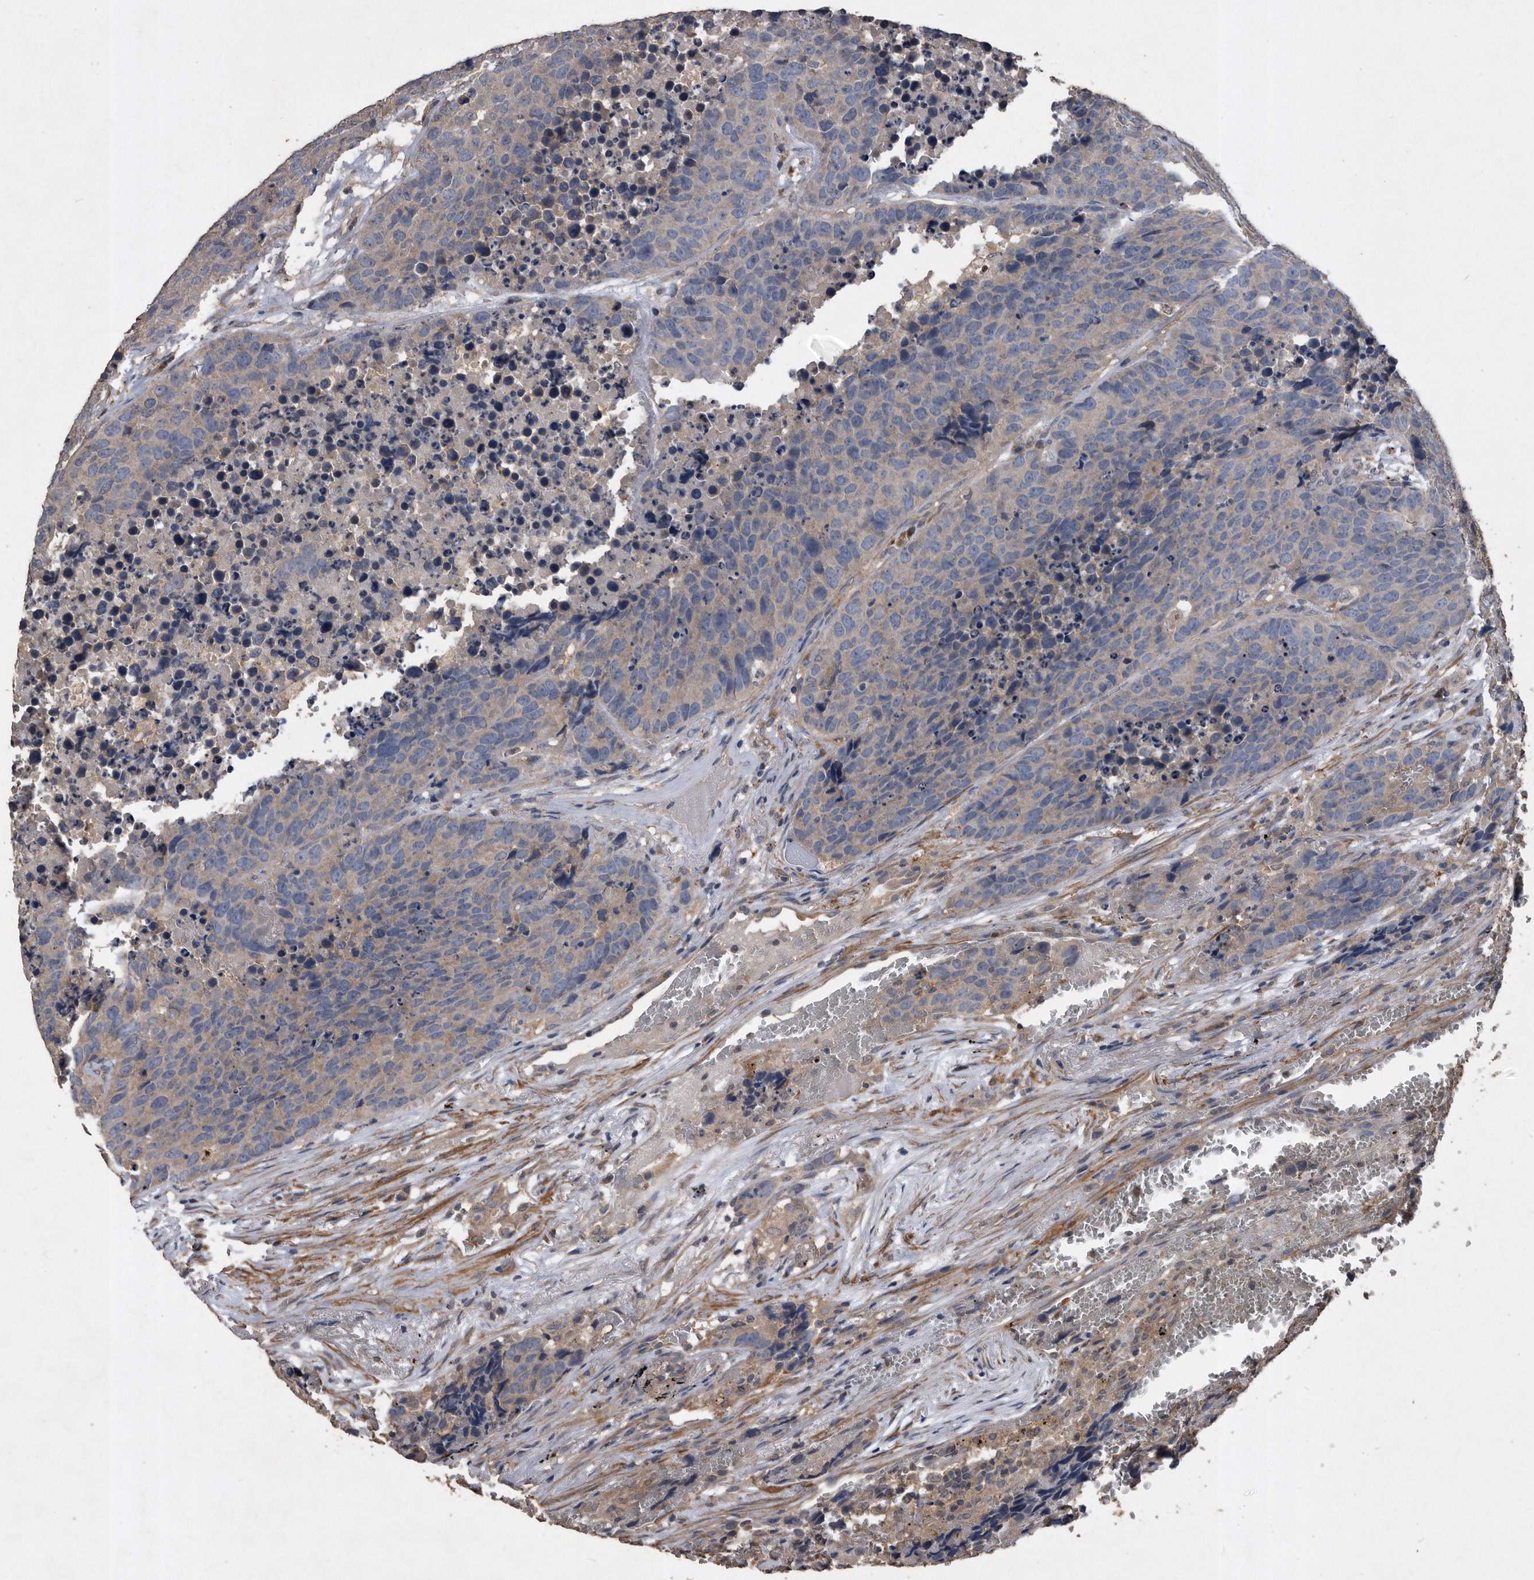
{"staining": {"intensity": "weak", "quantity": "<25%", "location": "cytoplasmic/membranous"}, "tissue": "carcinoid", "cell_type": "Tumor cells", "image_type": "cancer", "snomed": [{"axis": "morphology", "description": "Carcinoid, malignant, NOS"}, {"axis": "topography", "description": "Lung"}], "caption": "Immunohistochemistry (IHC) histopathology image of carcinoid (malignant) stained for a protein (brown), which exhibits no staining in tumor cells.", "gene": "NRBP1", "patient": {"sex": "male", "age": 60}}